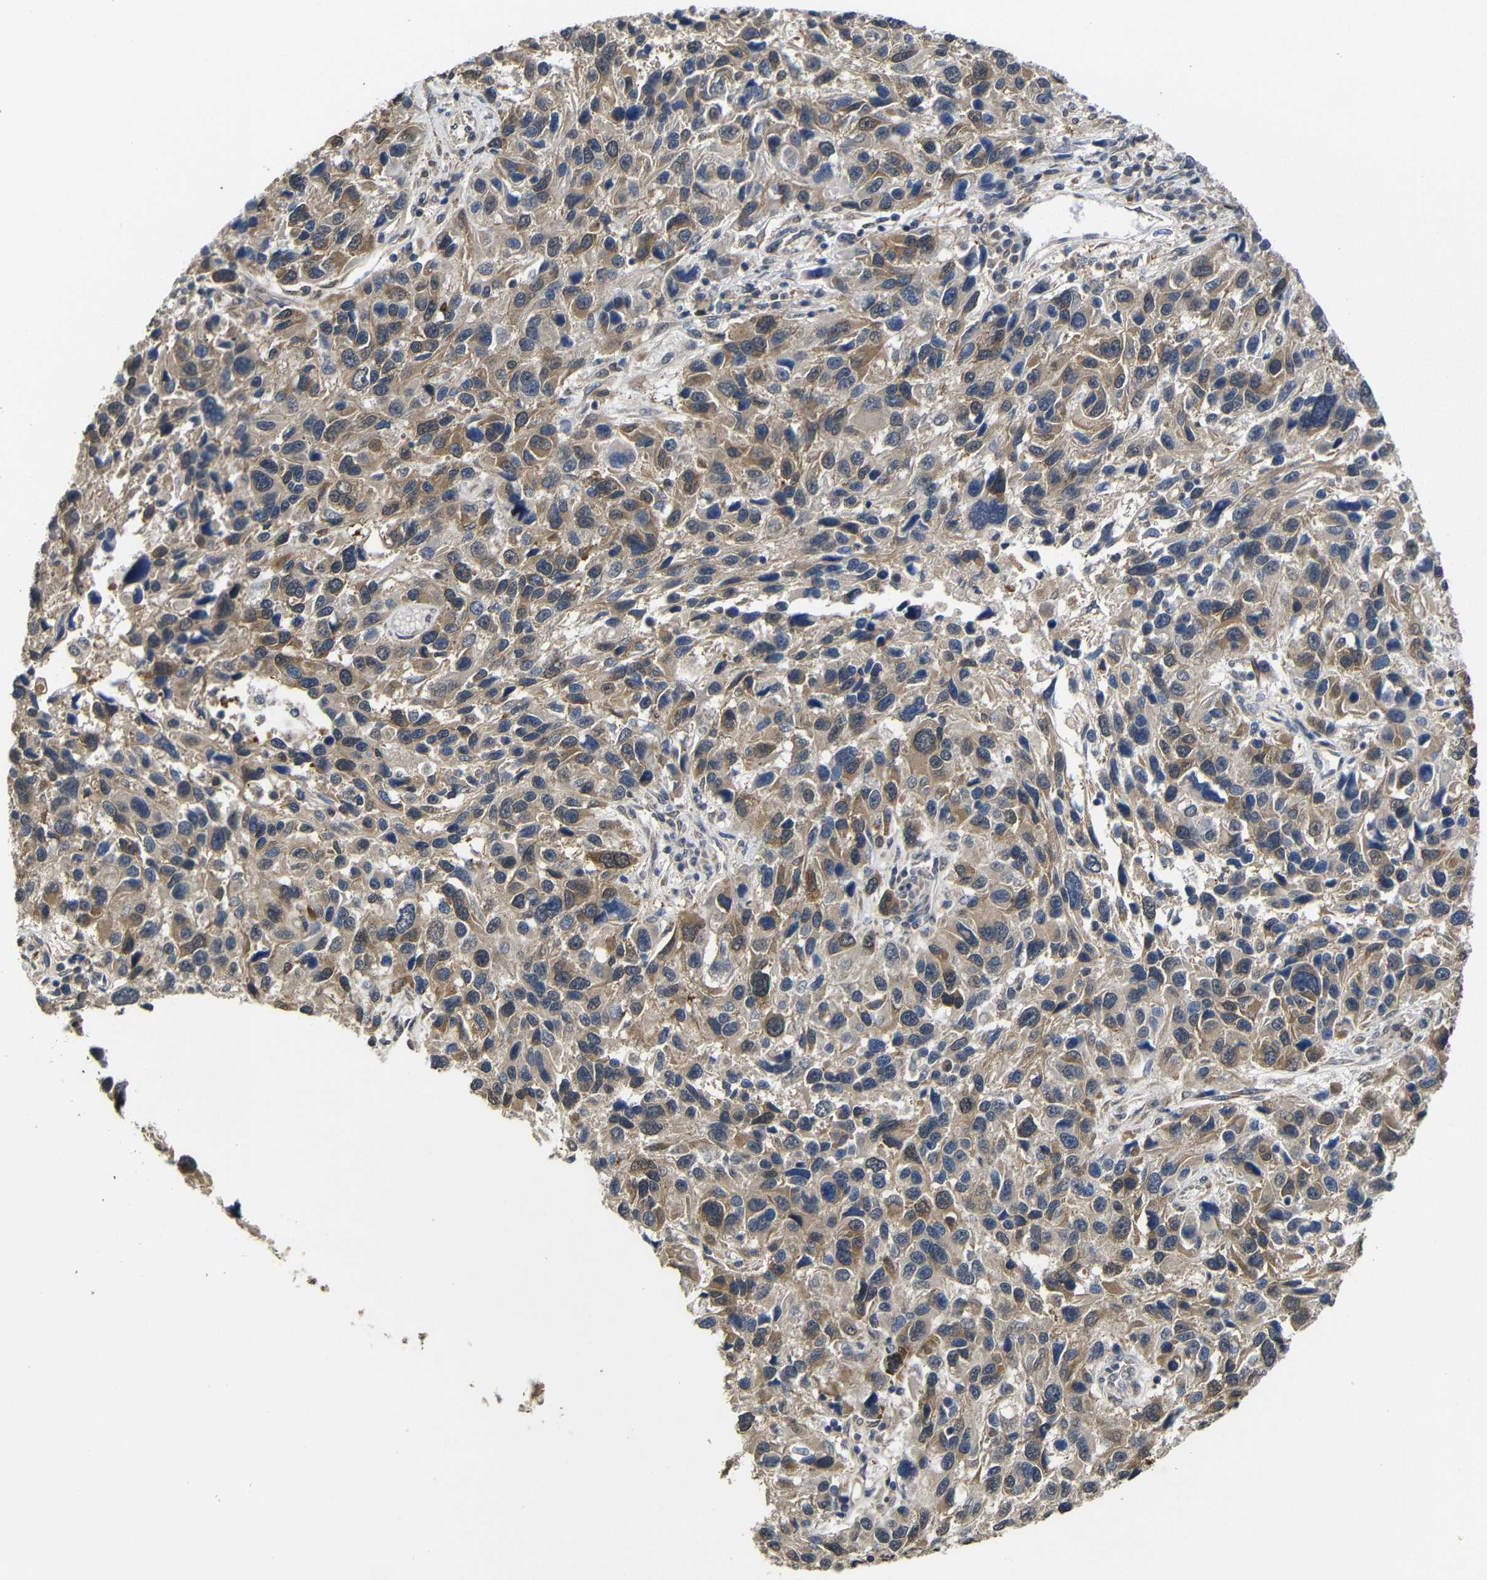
{"staining": {"intensity": "moderate", "quantity": ">75%", "location": "cytoplasmic/membranous"}, "tissue": "melanoma", "cell_type": "Tumor cells", "image_type": "cancer", "snomed": [{"axis": "morphology", "description": "Malignant melanoma, NOS"}, {"axis": "topography", "description": "Skin"}], "caption": "Immunohistochemistry (IHC) histopathology image of neoplastic tissue: malignant melanoma stained using IHC exhibits medium levels of moderate protein expression localized specifically in the cytoplasmic/membranous of tumor cells, appearing as a cytoplasmic/membranous brown color.", "gene": "ATG12", "patient": {"sex": "male", "age": 53}}